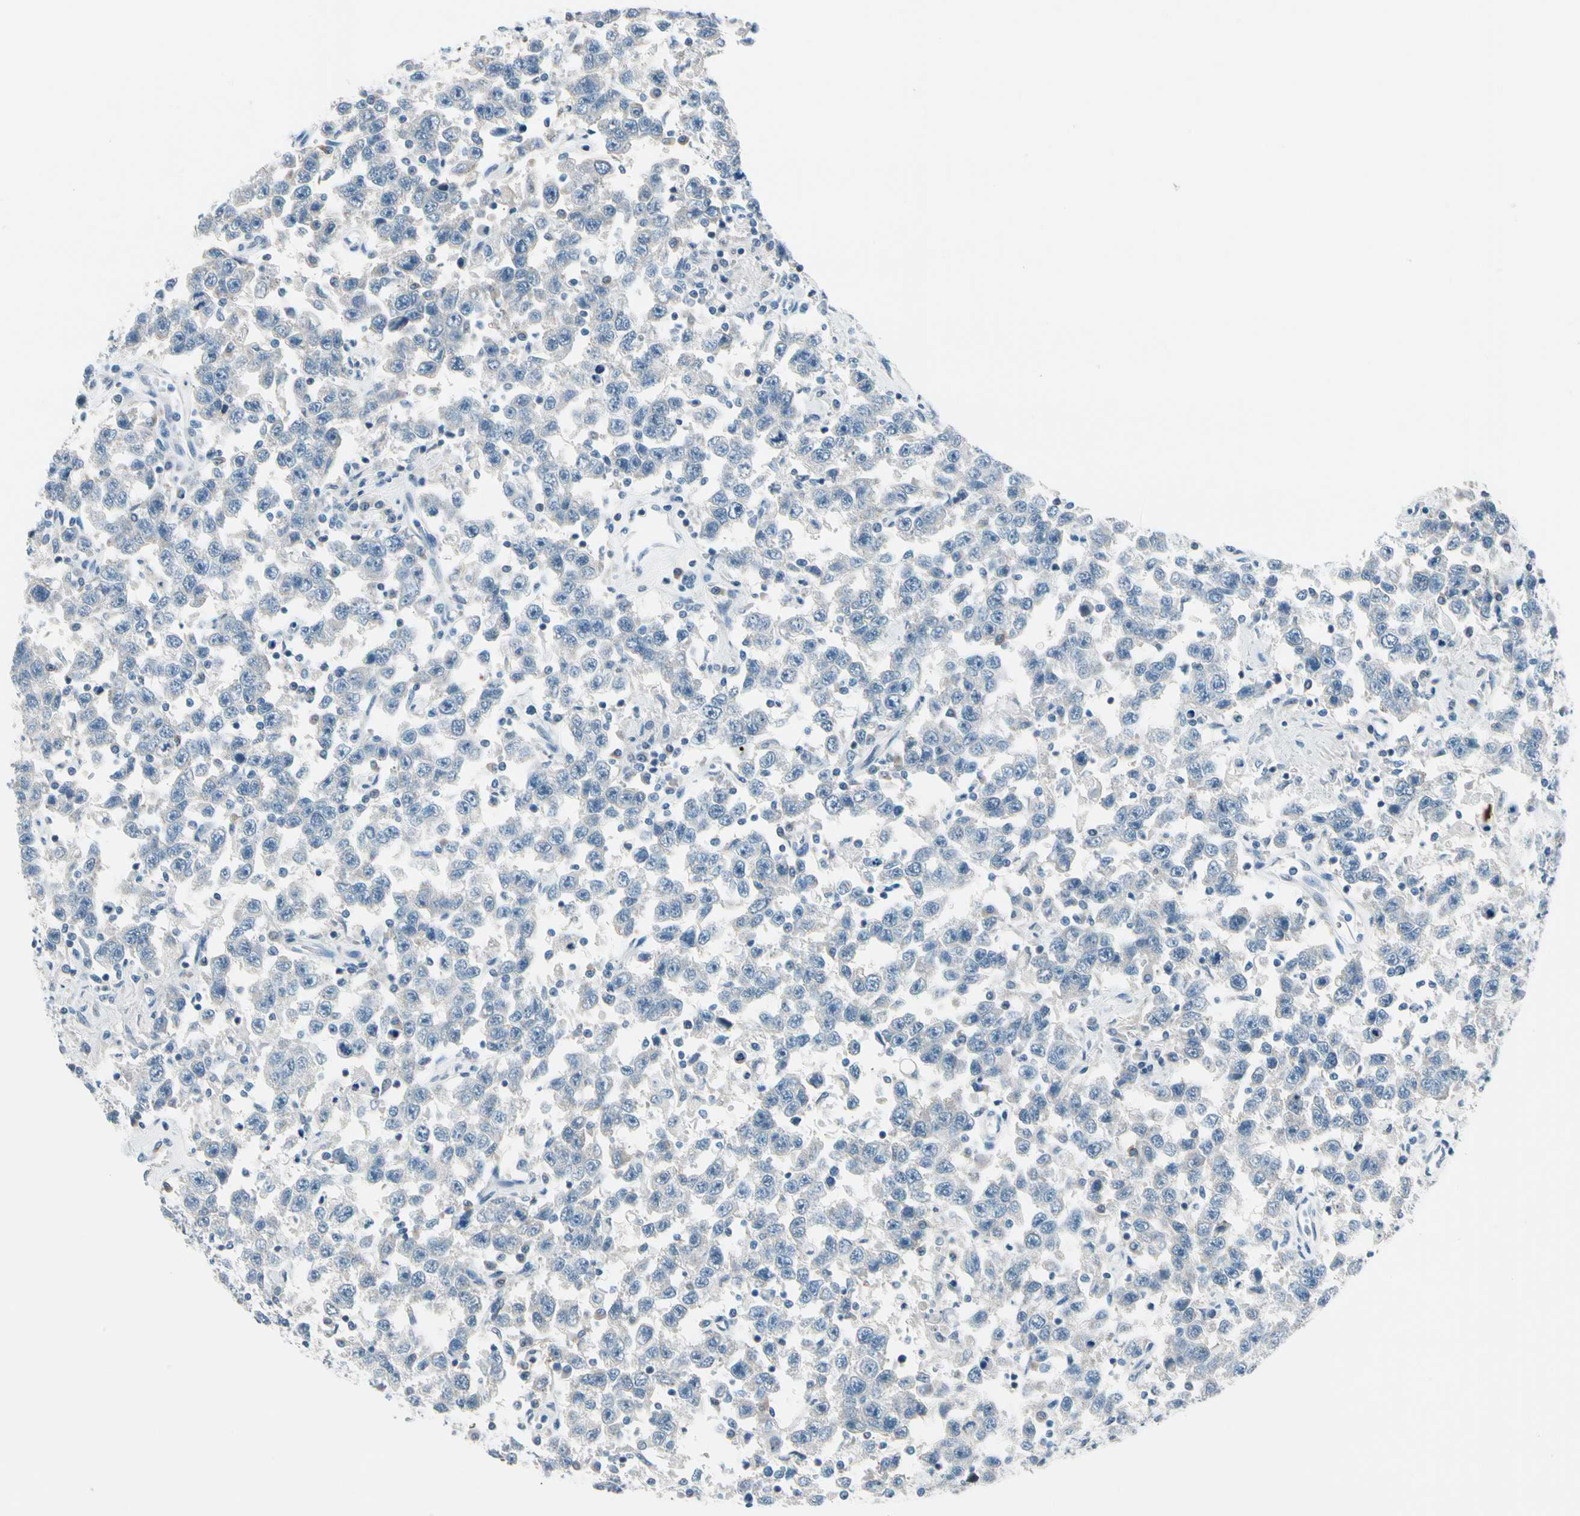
{"staining": {"intensity": "negative", "quantity": "none", "location": "none"}, "tissue": "testis cancer", "cell_type": "Tumor cells", "image_type": "cancer", "snomed": [{"axis": "morphology", "description": "Seminoma, NOS"}, {"axis": "topography", "description": "Testis"}], "caption": "Tumor cells show no significant protein expression in testis cancer (seminoma).", "gene": "STK40", "patient": {"sex": "male", "age": 41}}